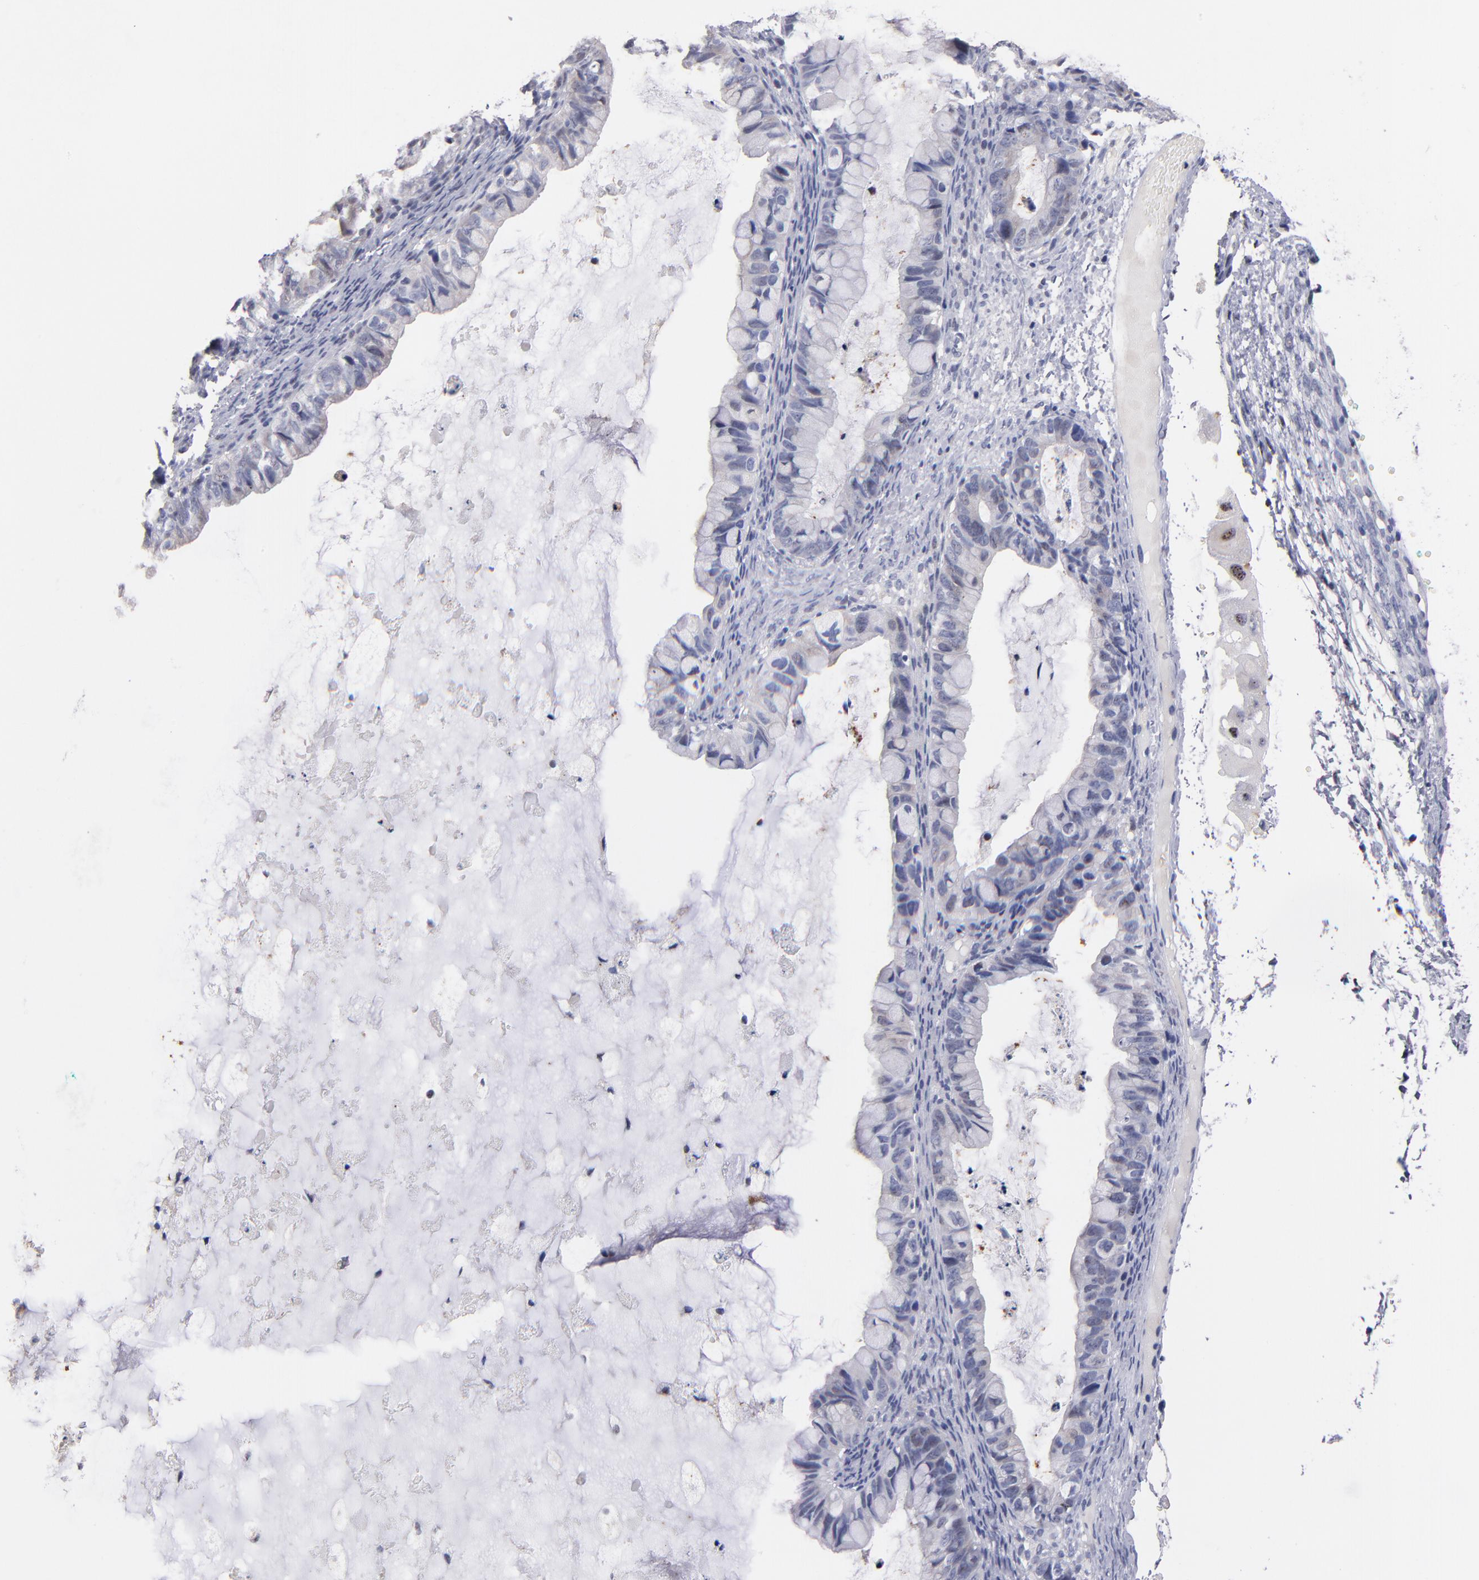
{"staining": {"intensity": "weak", "quantity": "<25%", "location": "nuclear"}, "tissue": "ovarian cancer", "cell_type": "Tumor cells", "image_type": "cancer", "snomed": [{"axis": "morphology", "description": "Cystadenocarcinoma, mucinous, NOS"}, {"axis": "topography", "description": "Ovary"}], "caption": "Immunohistochemistry (IHC) of human ovarian cancer shows no staining in tumor cells.", "gene": "RAF1", "patient": {"sex": "female", "age": 36}}